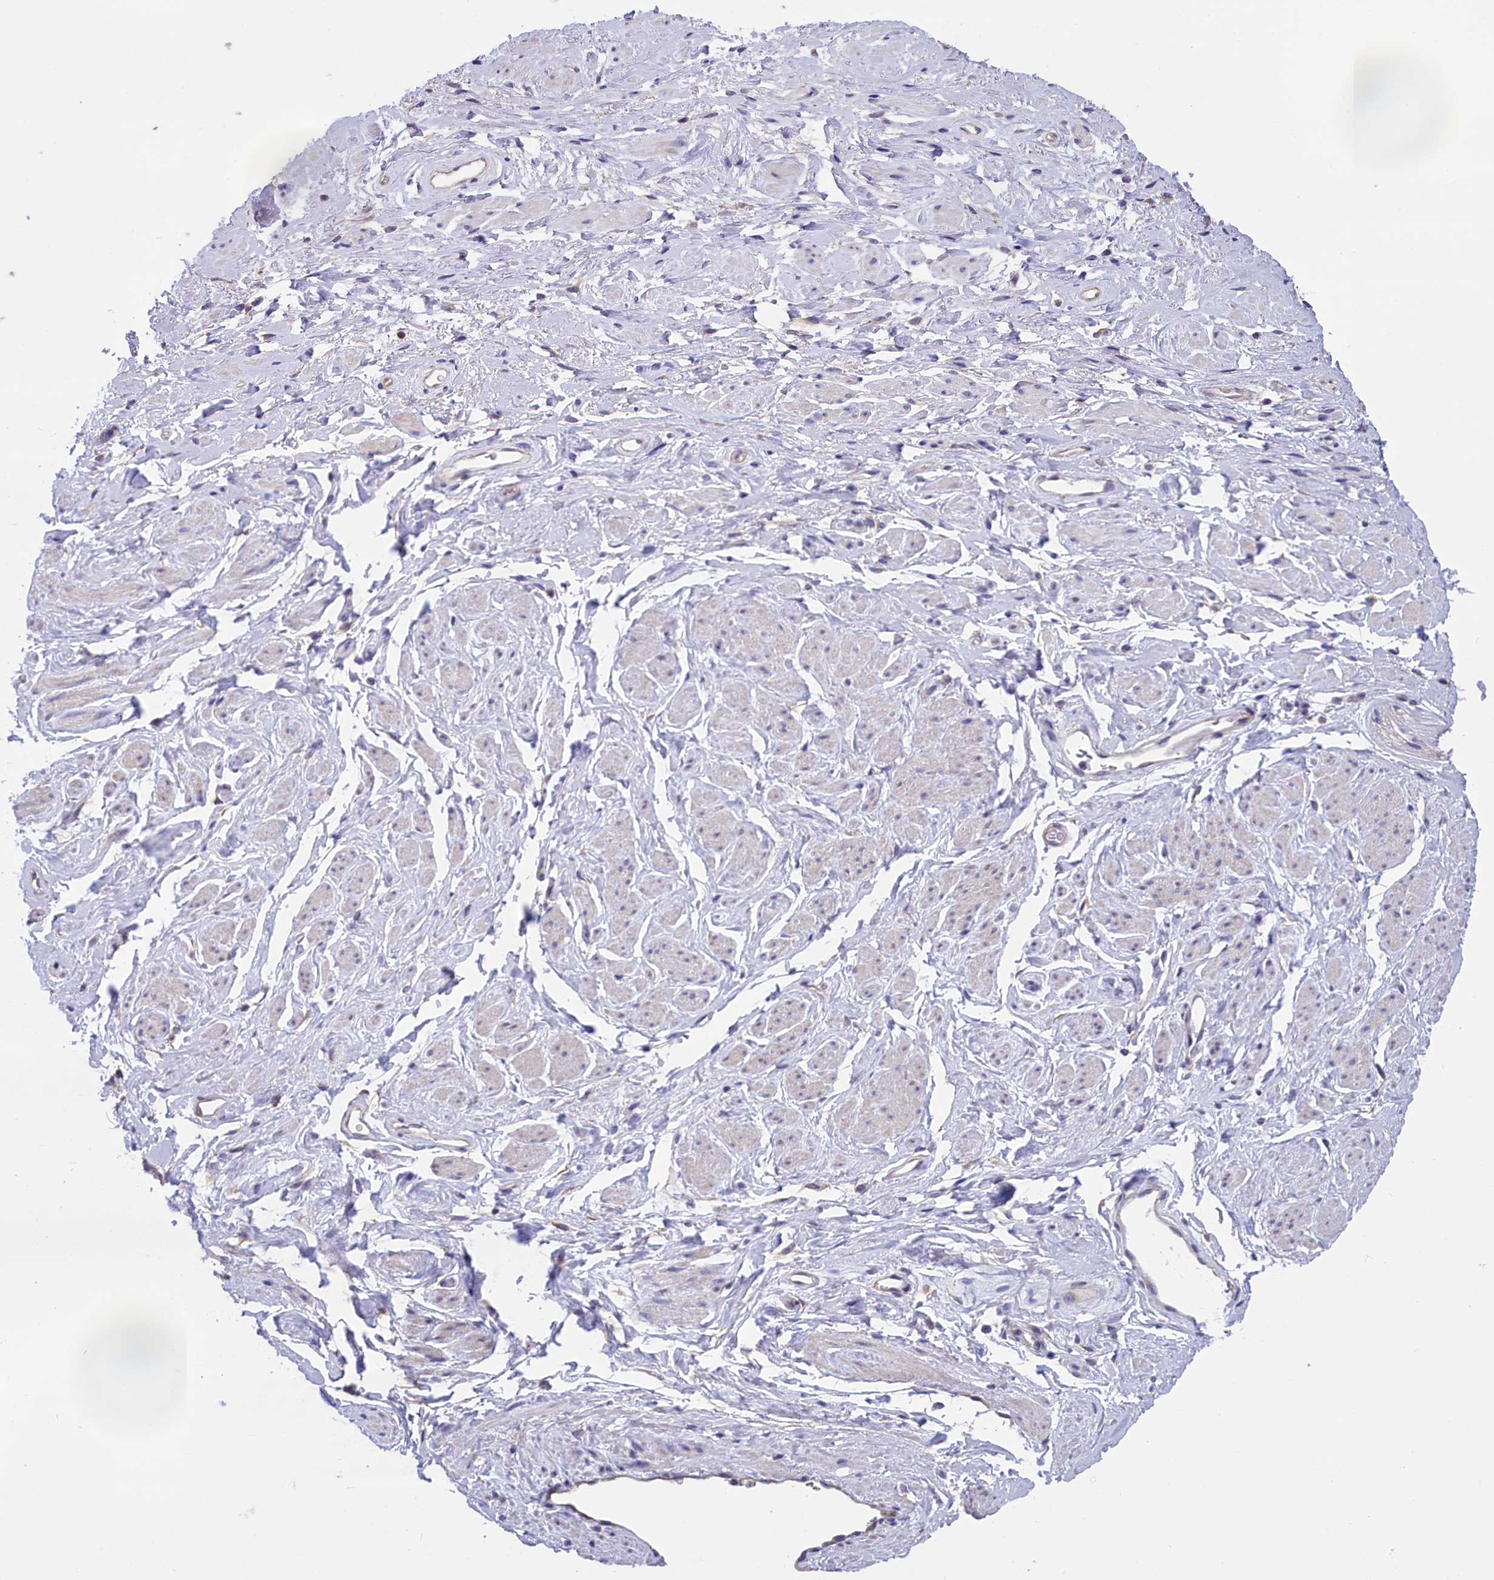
{"staining": {"intensity": "negative", "quantity": "none", "location": "none"}, "tissue": "adipose tissue", "cell_type": "Adipocytes", "image_type": "normal", "snomed": [{"axis": "morphology", "description": "Normal tissue, NOS"}, {"axis": "morphology", "description": "Adenocarcinoma, NOS"}, {"axis": "topography", "description": "Rectum"}, {"axis": "topography", "description": "Vagina"}, {"axis": "topography", "description": "Peripheral nerve tissue"}], "caption": "The histopathology image shows no significant positivity in adipocytes of adipose tissue. The staining is performed using DAB brown chromogen with nuclei counter-stained in using hematoxylin.", "gene": "CYP2U1", "patient": {"sex": "female", "age": 71}}